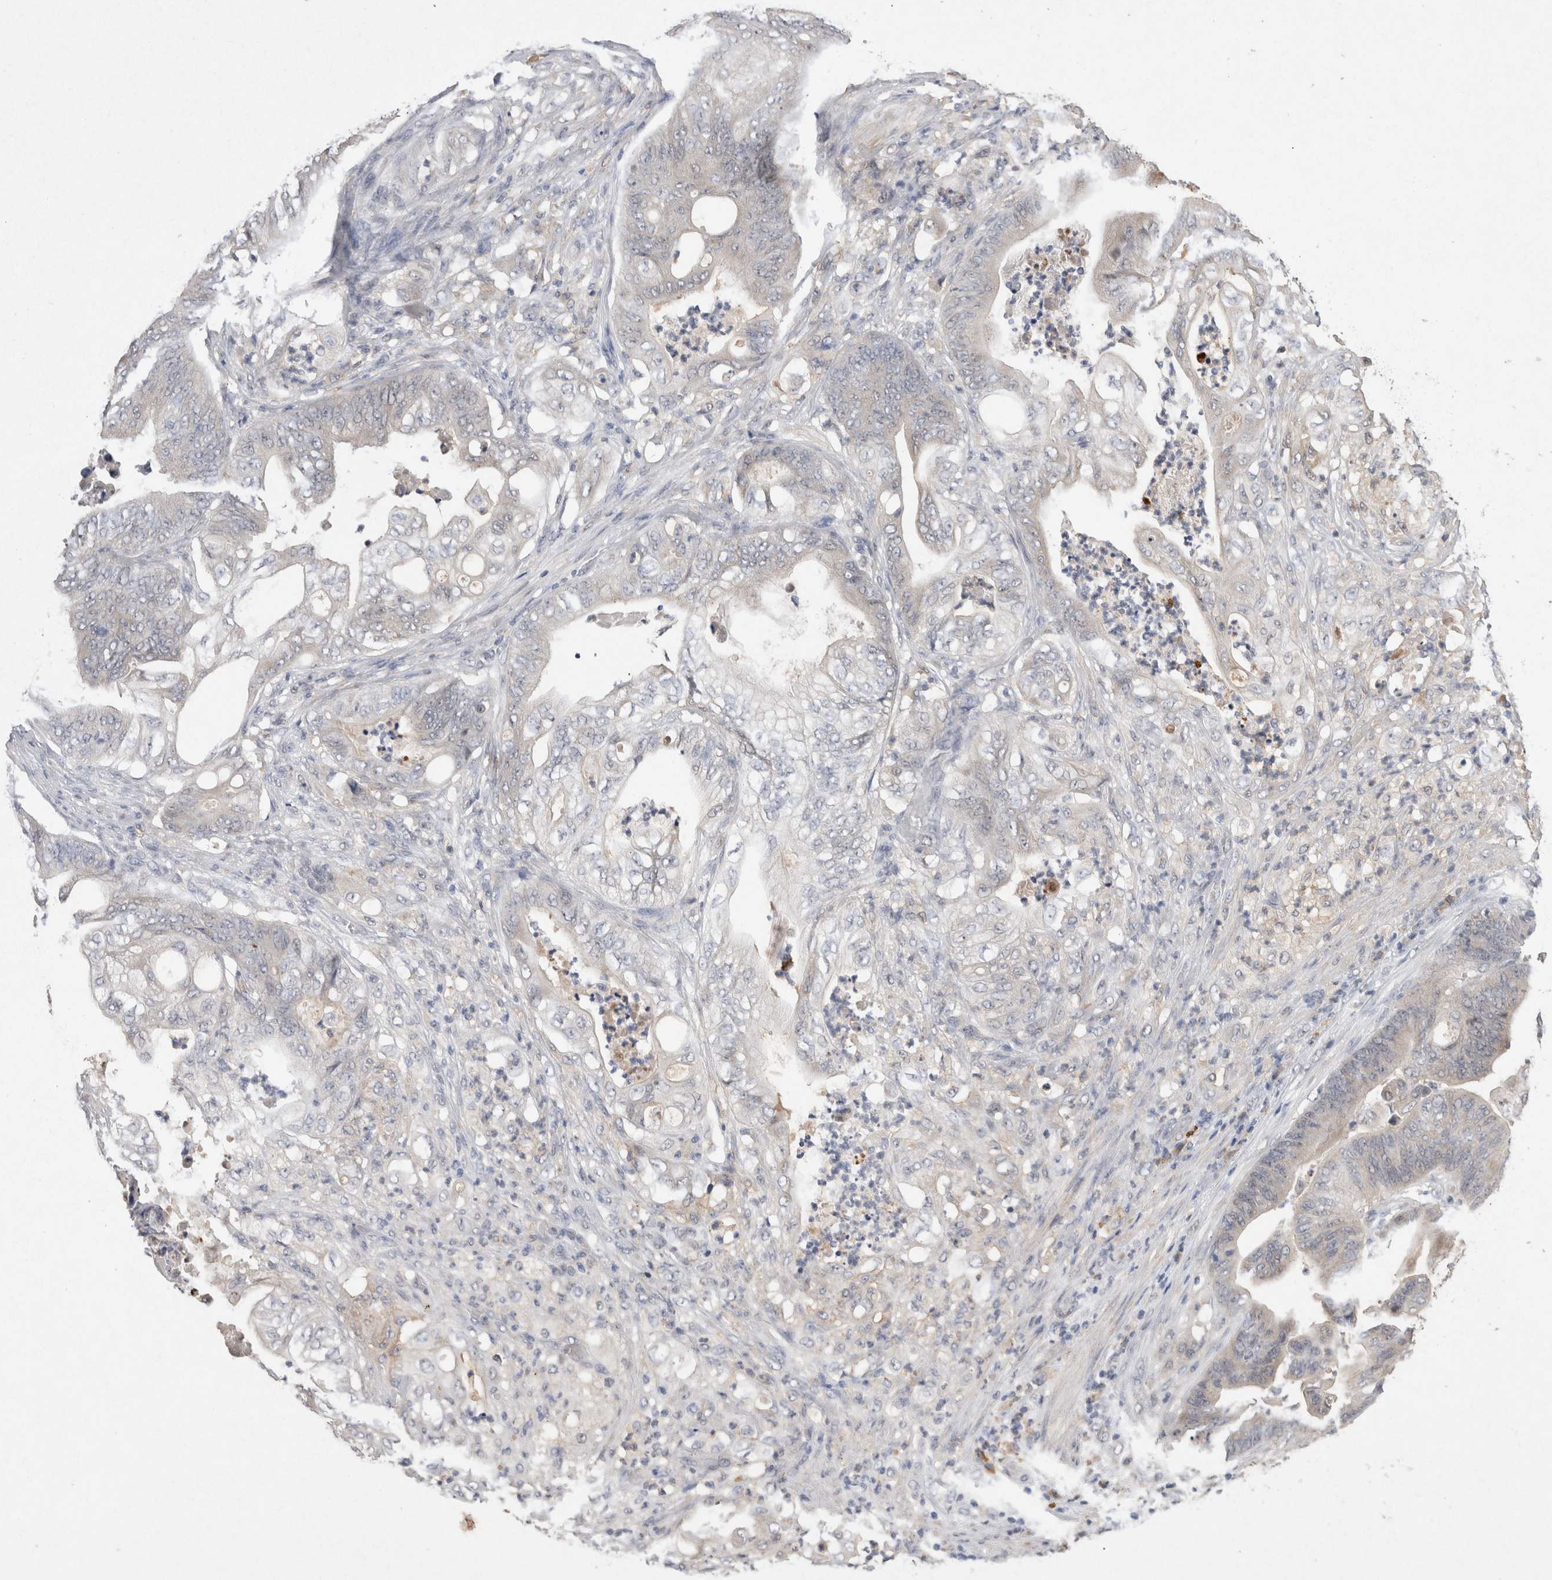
{"staining": {"intensity": "negative", "quantity": "none", "location": "none"}, "tissue": "stomach cancer", "cell_type": "Tumor cells", "image_type": "cancer", "snomed": [{"axis": "morphology", "description": "Adenocarcinoma, NOS"}, {"axis": "topography", "description": "Stomach"}], "caption": "DAB immunohistochemical staining of human stomach cancer (adenocarcinoma) reveals no significant staining in tumor cells. The staining is performed using DAB brown chromogen with nuclei counter-stained in using hematoxylin.", "gene": "VSIG4", "patient": {"sex": "female", "age": 73}}